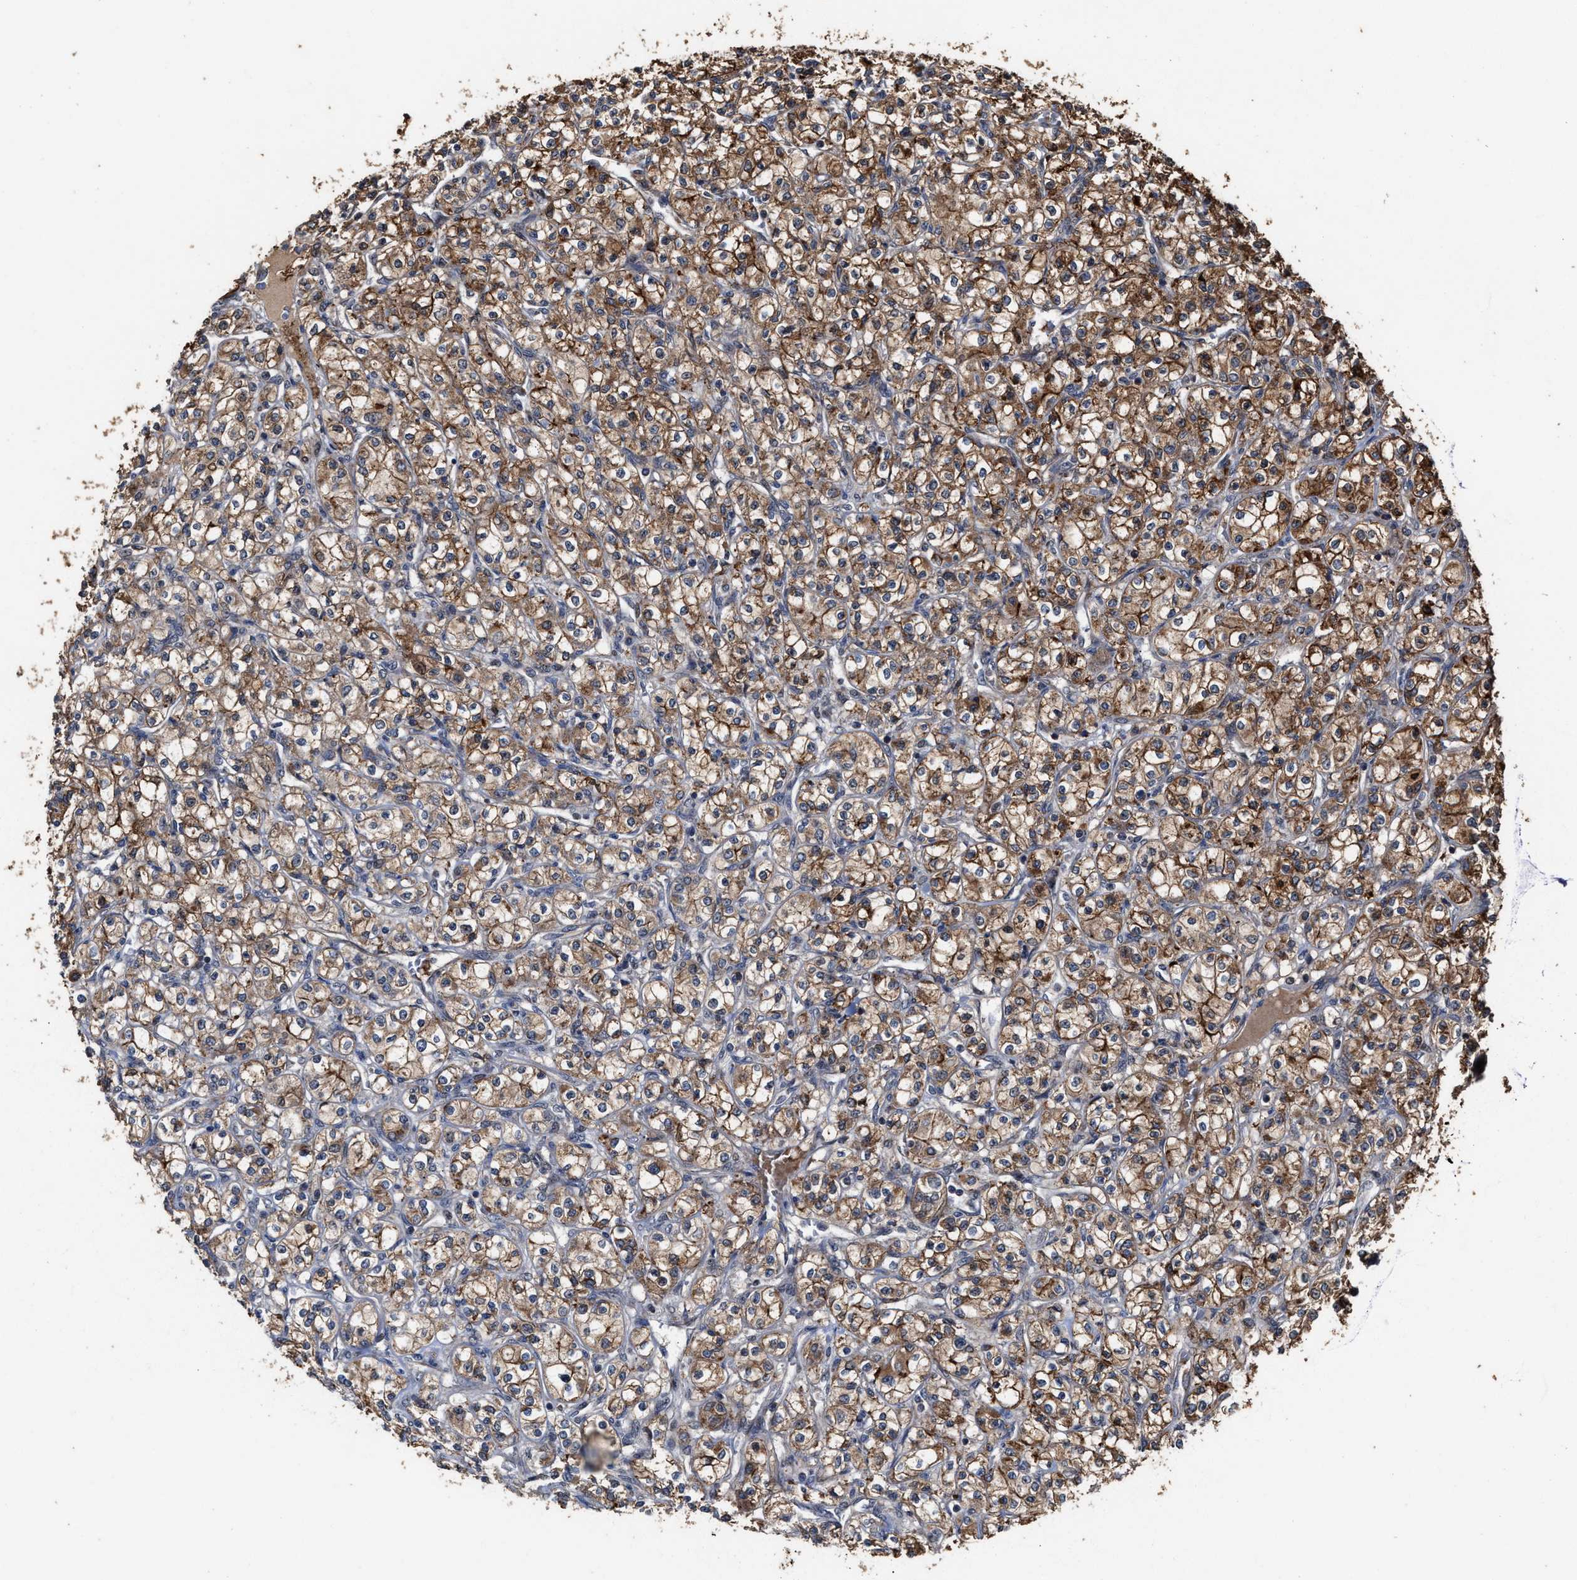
{"staining": {"intensity": "moderate", "quantity": ">75%", "location": "cytoplasmic/membranous"}, "tissue": "renal cancer", "cell_type": "Tumor cells", "image_type": "cancer", "snomed": [{"axis": "morphology", "description": "Adenocarcinoma, NOS"}, {"axis": "topography", "description": "Kidney"}], "caption": "Renal cancer (adenocarcinoma) stained with a brown dye exhibits moderate cytoplasmic/membranous positive positivity in about >75% of tumor cells.", "gene": "ZNHIT6", "patient": {"sex": "male", "age": 77}}